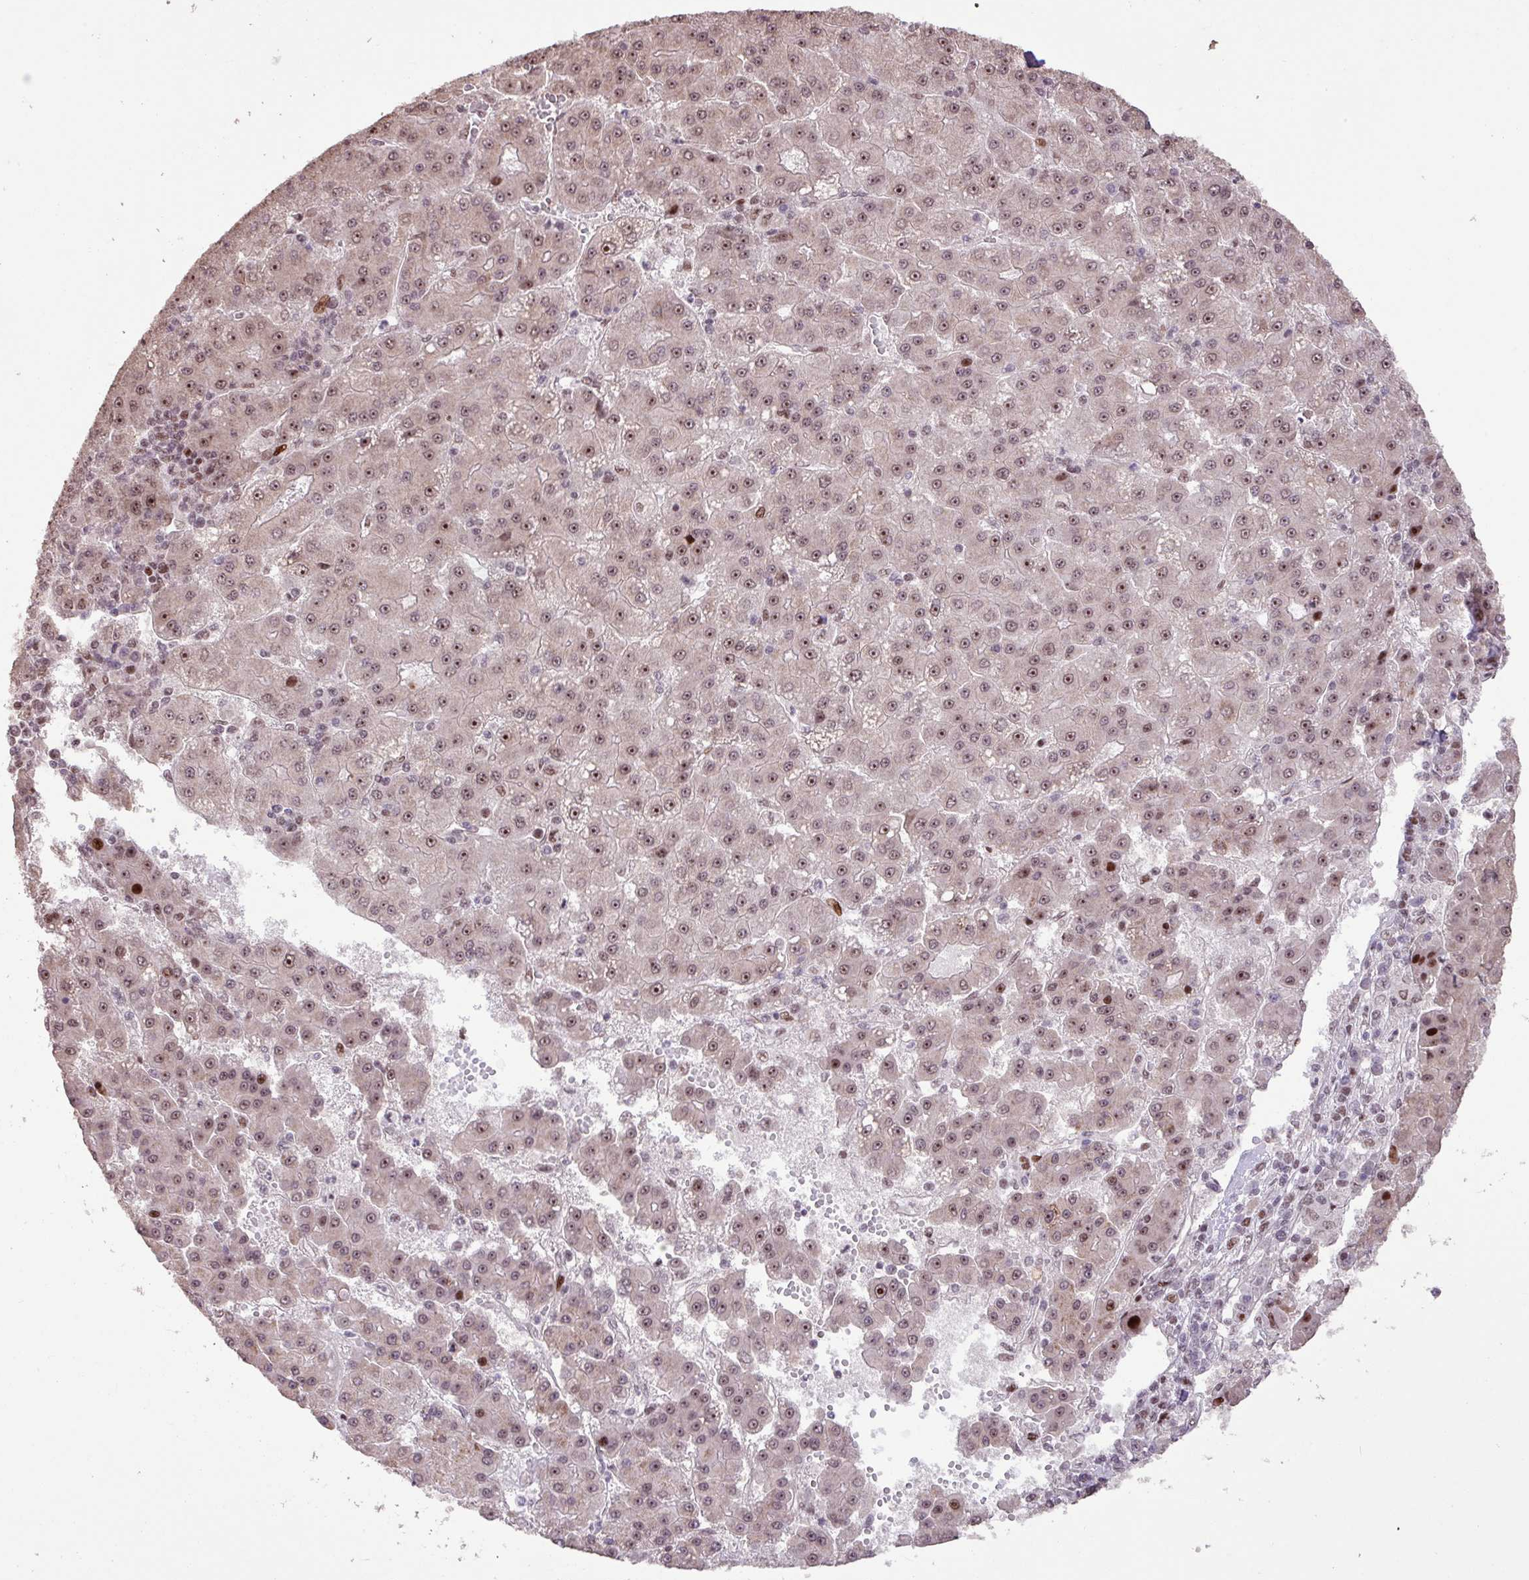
{"staining": {"intensity": "moderate", "quantity": ">75%", "location": "nuclear"}, "tissue": "liver cancer", "cell_type": "Tumor cells", "image_type": "cancer", "snomed": [{"axis": "morphology", "description": "Carcinoma, Hepatocellular, NOS"}, {"axis": "topography", "description": "Liver"}], "caption": "Approximately >75% of tumor cells in liver cancer (hepatocellular carcinoma) demonstrate moderate nuclear protein staining as visualized by brown immunohistochemical staining.", "gene": "ZNF709", "patient": {"sex": "male", "age": 76}}